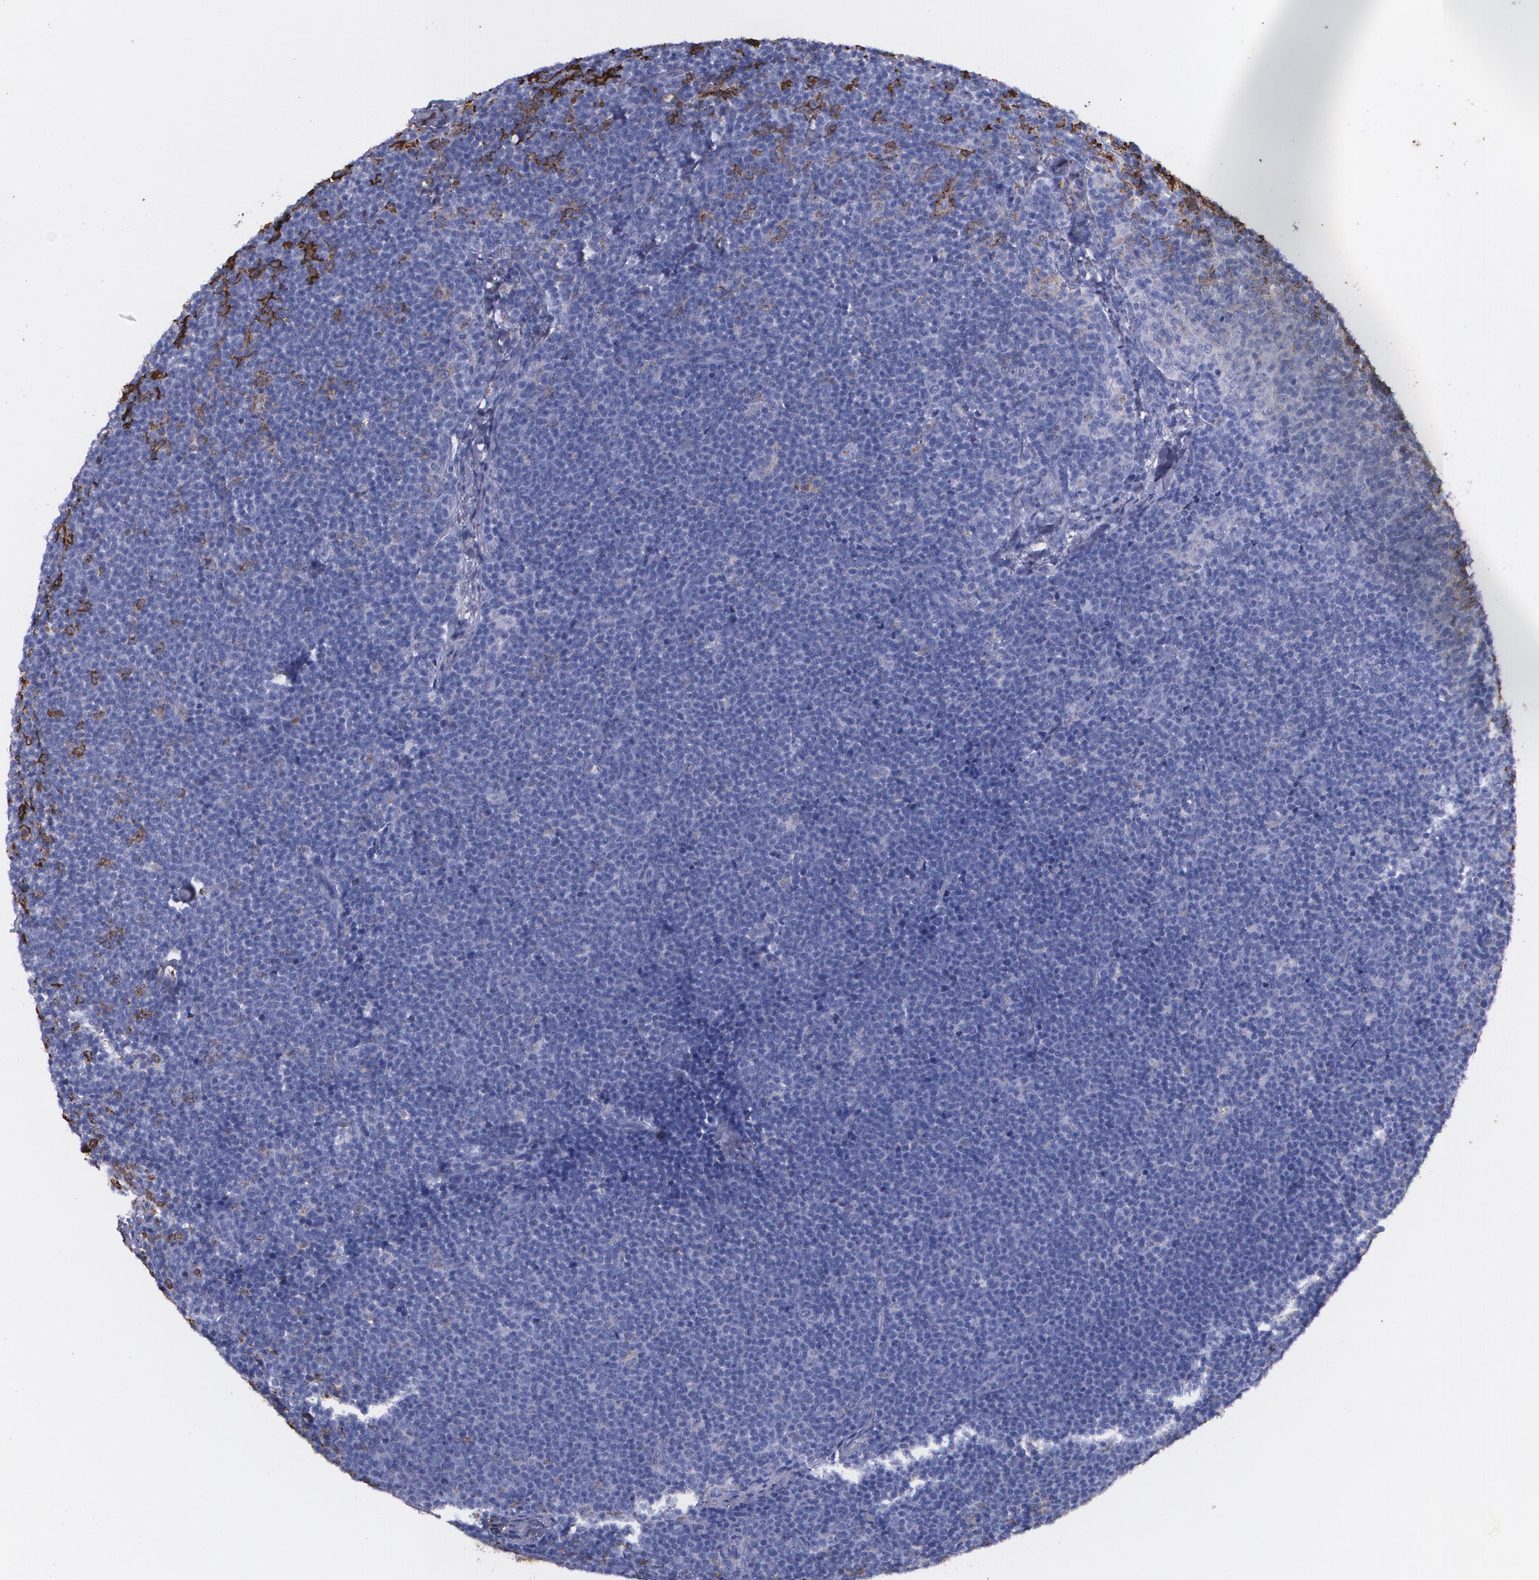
{"staining": {"intensity": "strong", "quantity": "<25%", "location": "cytoplasmic/membranous"}, "tissue": "lymphoma", "cell_type": "Tumor cells", "image_type": "cancer", "snomed": [{"axis": "morphology", "description": "Malignant lymphoma, non-Hodgkin's type, High grade"}, {"axis": "topography", "description": "Lymph node"}], "caption": "A medium amount of strong cytoplasmic/membranous positivity is identified in approximately <25% of tumor cells in lymphoma tissue. The staining was performed using DAB (3,3'-diaminobenzidine) to visualize the protein expression in brown, while the nuclei were stained in blue with hematoxylin (Magnification: 20x).", "gene": "HLA-DRA", "patient": {"sex": "female", "age": 58}}